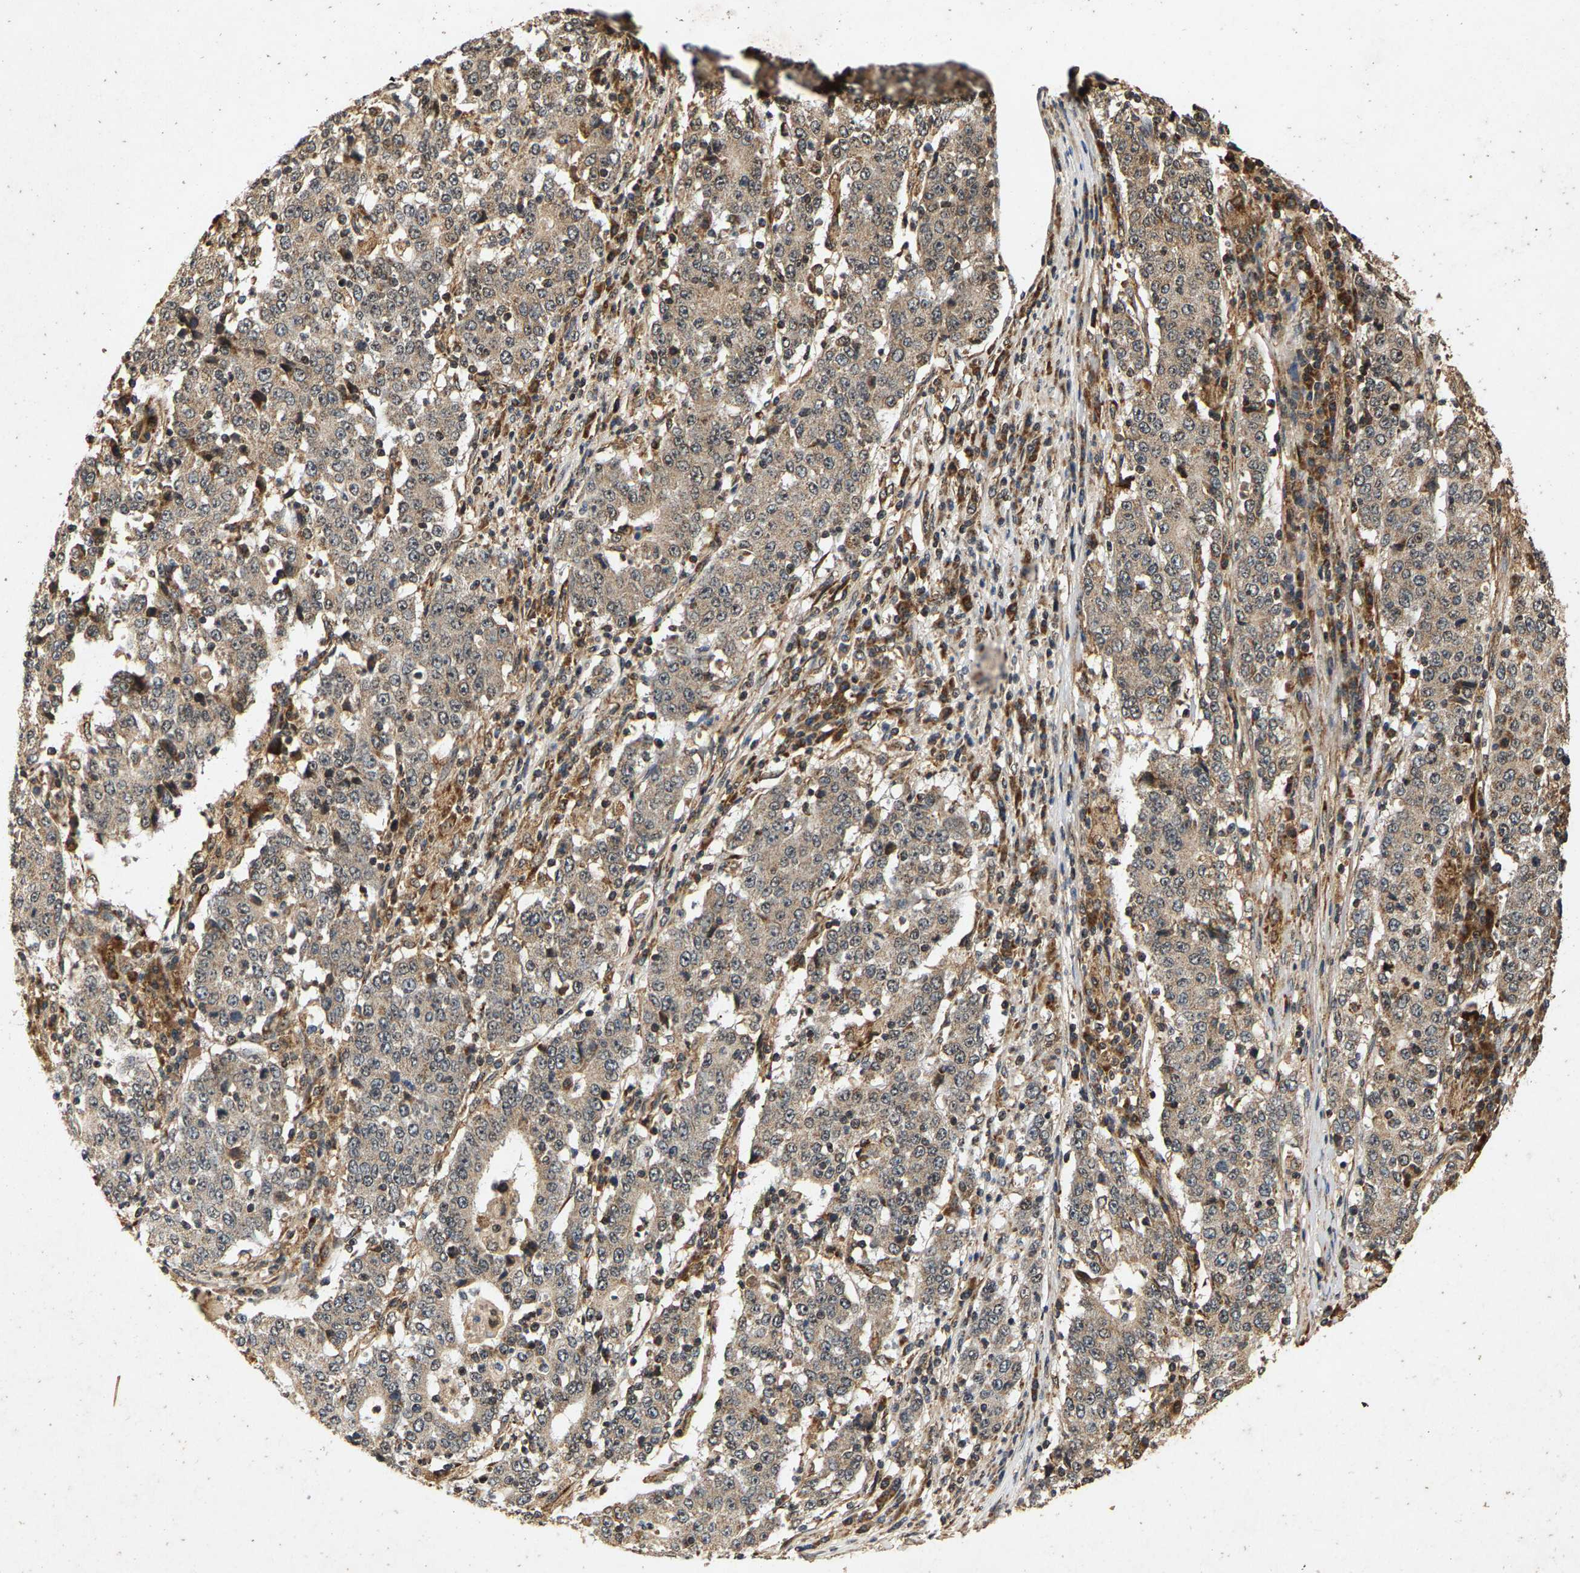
{"staining": {"intensity": "weak", "quantity": ">75%", "location": "cytoplasmic/membranous"}, "tissue": "stomach cancer", "cell_type": "Tumor cells", "image_type": "cancer", "snomed": [{"axis": "morphology", "description": "Adenocarcinoma, NOS"}, {"axis": "topography", "description": "Stomach"}], "caption": "DAB immunohistochemical staining of stomach cancer reveals weak cytoplasmic/membranous protein positivity in approximately >75% of tumor cells.", "gene": "CIDEC", "patient": {"sex": "male", "age": 59}}